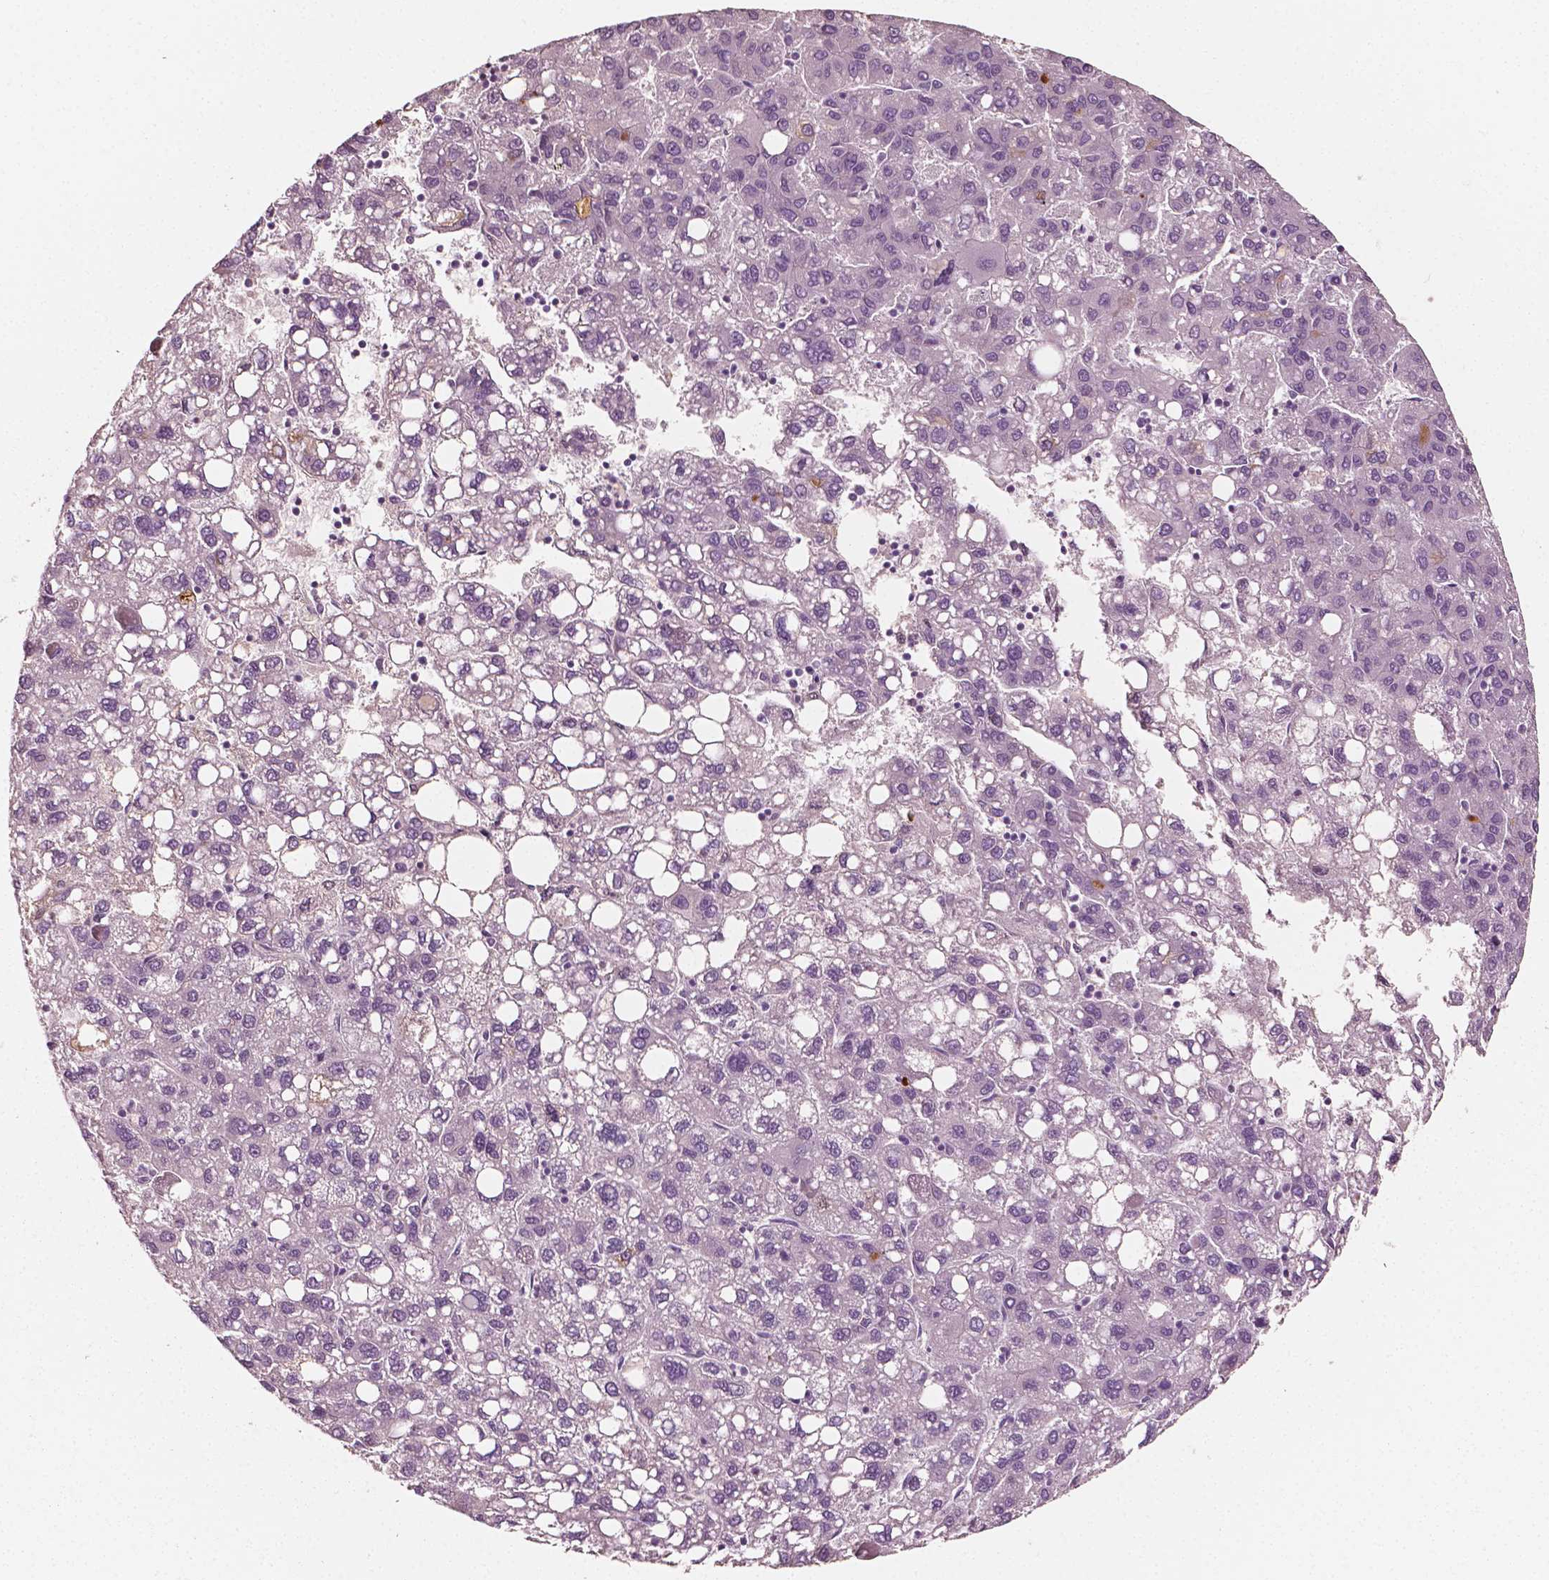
{"staining": {"intensity": "negative", "quantity": "none", "location": "none"}, "tissue": "liver cancer", "cell_type": "Tumor cells", "image_type": "cancer", "snomed": [{"axis": "morphology", "description": "Carcinoma, Hepatocellular, NOS"}, {"axis": "topography", "description": "Liver"}], "caption": "Tumor cells show no significant positivity in liver cancer (hepatocellular carcinoma). The staining is performed using DAB (3,3'-diaminobenzidine) brown chromogen with nuclei counter-stained in using hematoxylin.", "gene": "APOA4", "patient": {"sex": "female", "age": 82}}